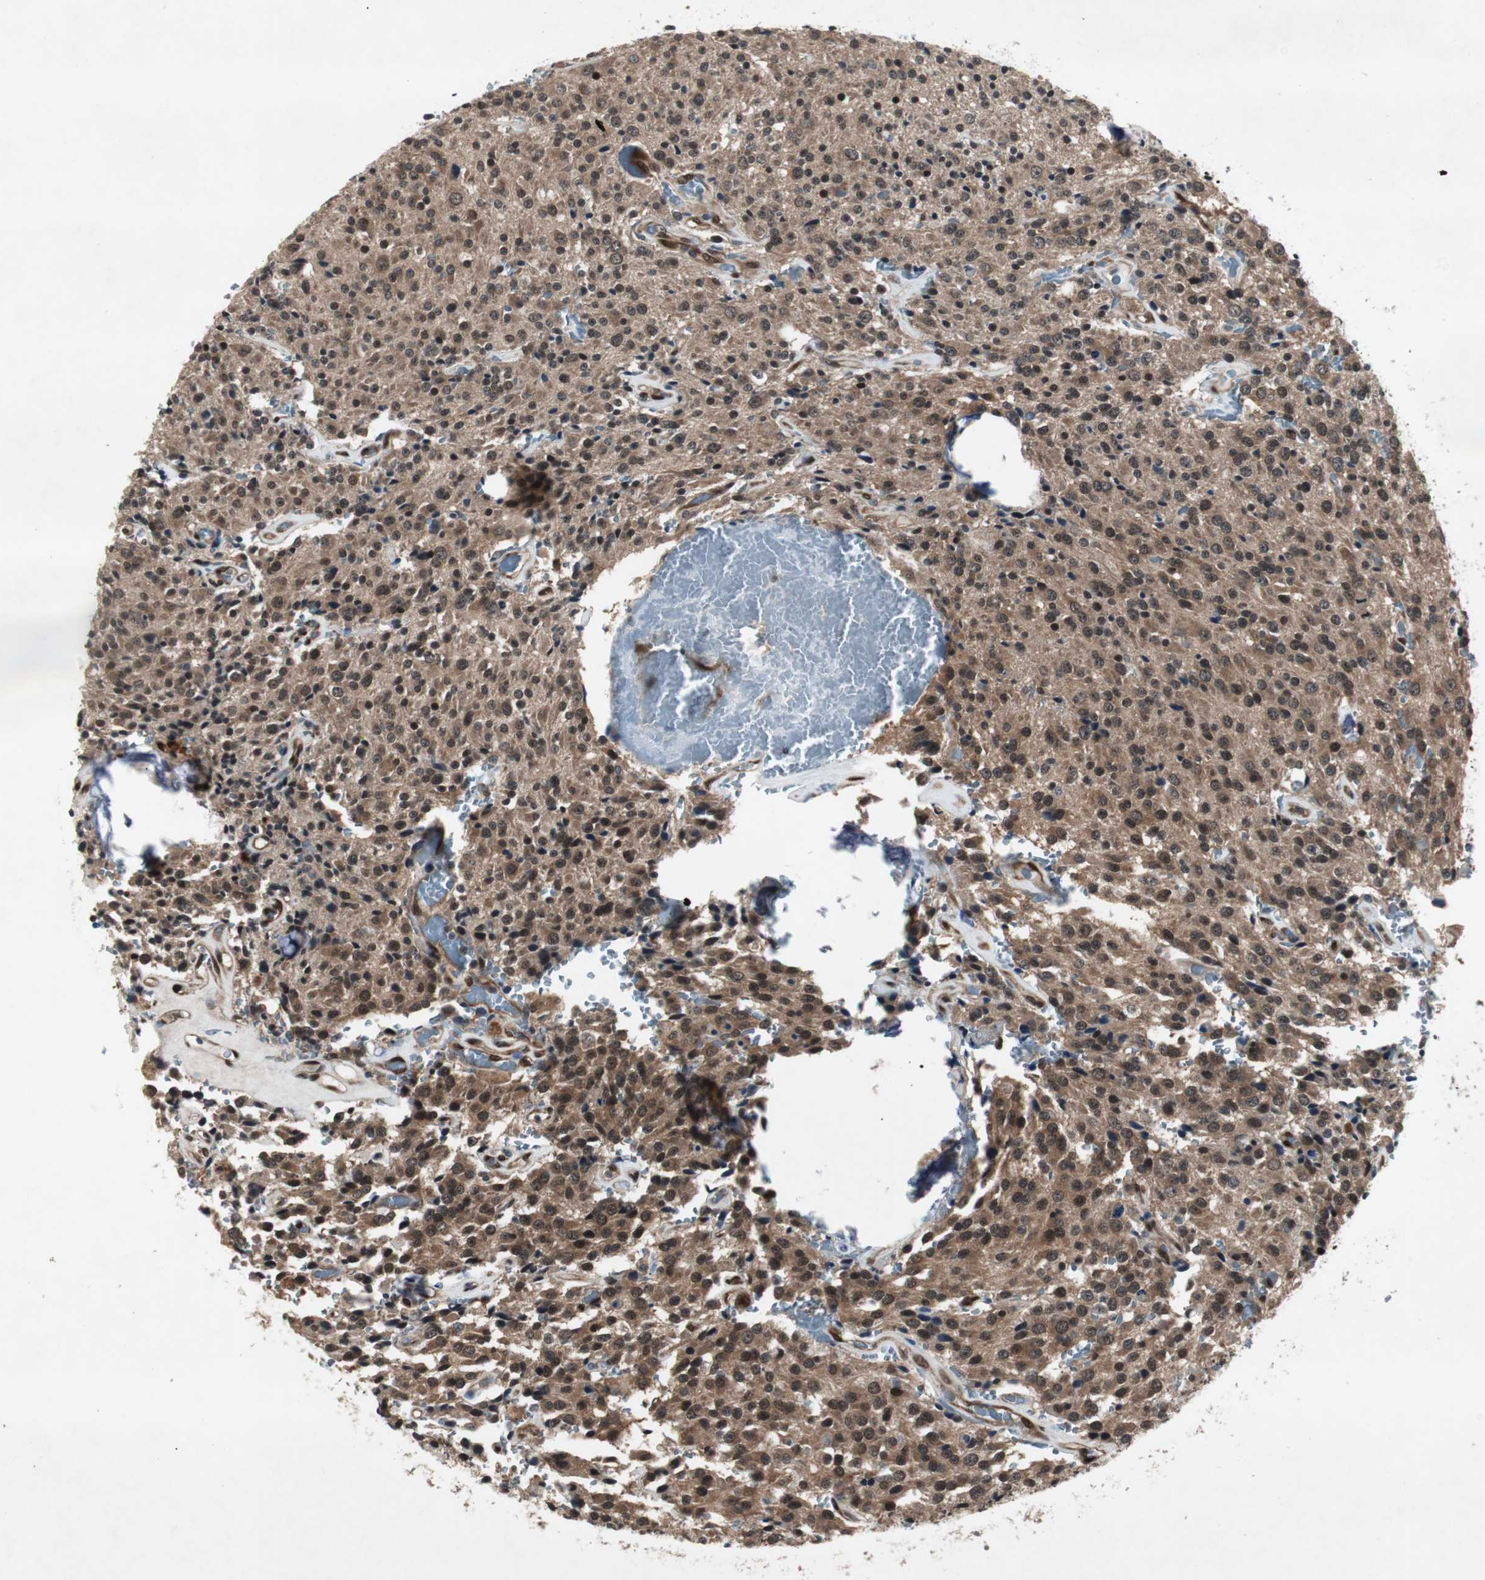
{"staining": {"intensity": "strong", "quantity": ">75%", "location": "cytoplasmic/membranous,nuclear"}, "tissue": "glioma", "cell_type": "Tumor cells", "image_type": "cancer", "snomed": [{"axis": "morphology", "description": "Glioma, malignant, Low grade"}, {"axis": "topography", "description": "Brain"}], "caption": "Brown immunohistochemical staining in human malignant glioma (low-grade) exhibits strong cytoplasmic/membranous and nuclear expression in about >75% of tumor cells. Immunohistochemistry stains the protein of interest in brown and the nuclei are stained blue.", "gene": "SMAD1", "patient": {"sex": "male", "age": 58}}